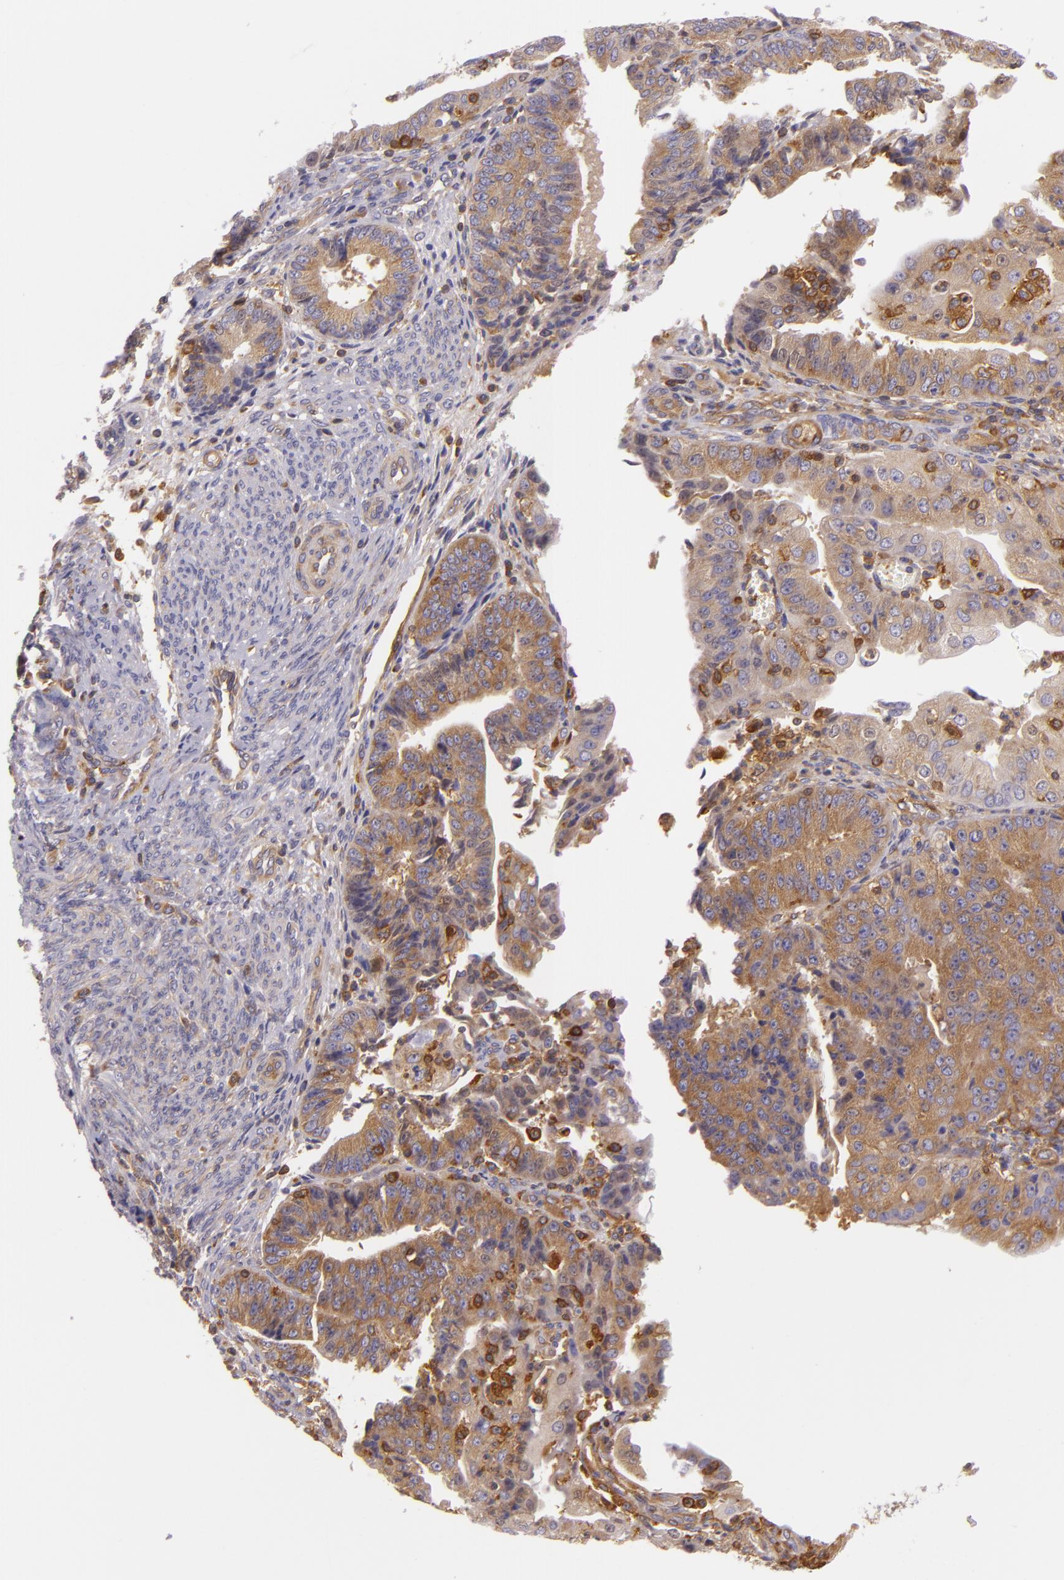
{"staining": {"intensity": "moderate", "quantity": "25%-75%", "location": "cytoplasmic/membranous"}, "tissue": "endometrial cancer", "cell_type": "Tumor cells", "image_type": "cancer", "snomed": [{"axis": "morphology", "description": "Adenocarcinoma, NOS"}, {"axis": "topography", "description": "Endometrium"}], "caption": "Protein expression analysis of endometrial cancer exhibits moderate cytoplasmic/membranous expression in approximately 25%-75% of tumor cells.", "gene": "TLN1", "patient": {"sex": "female", "age": 56}}